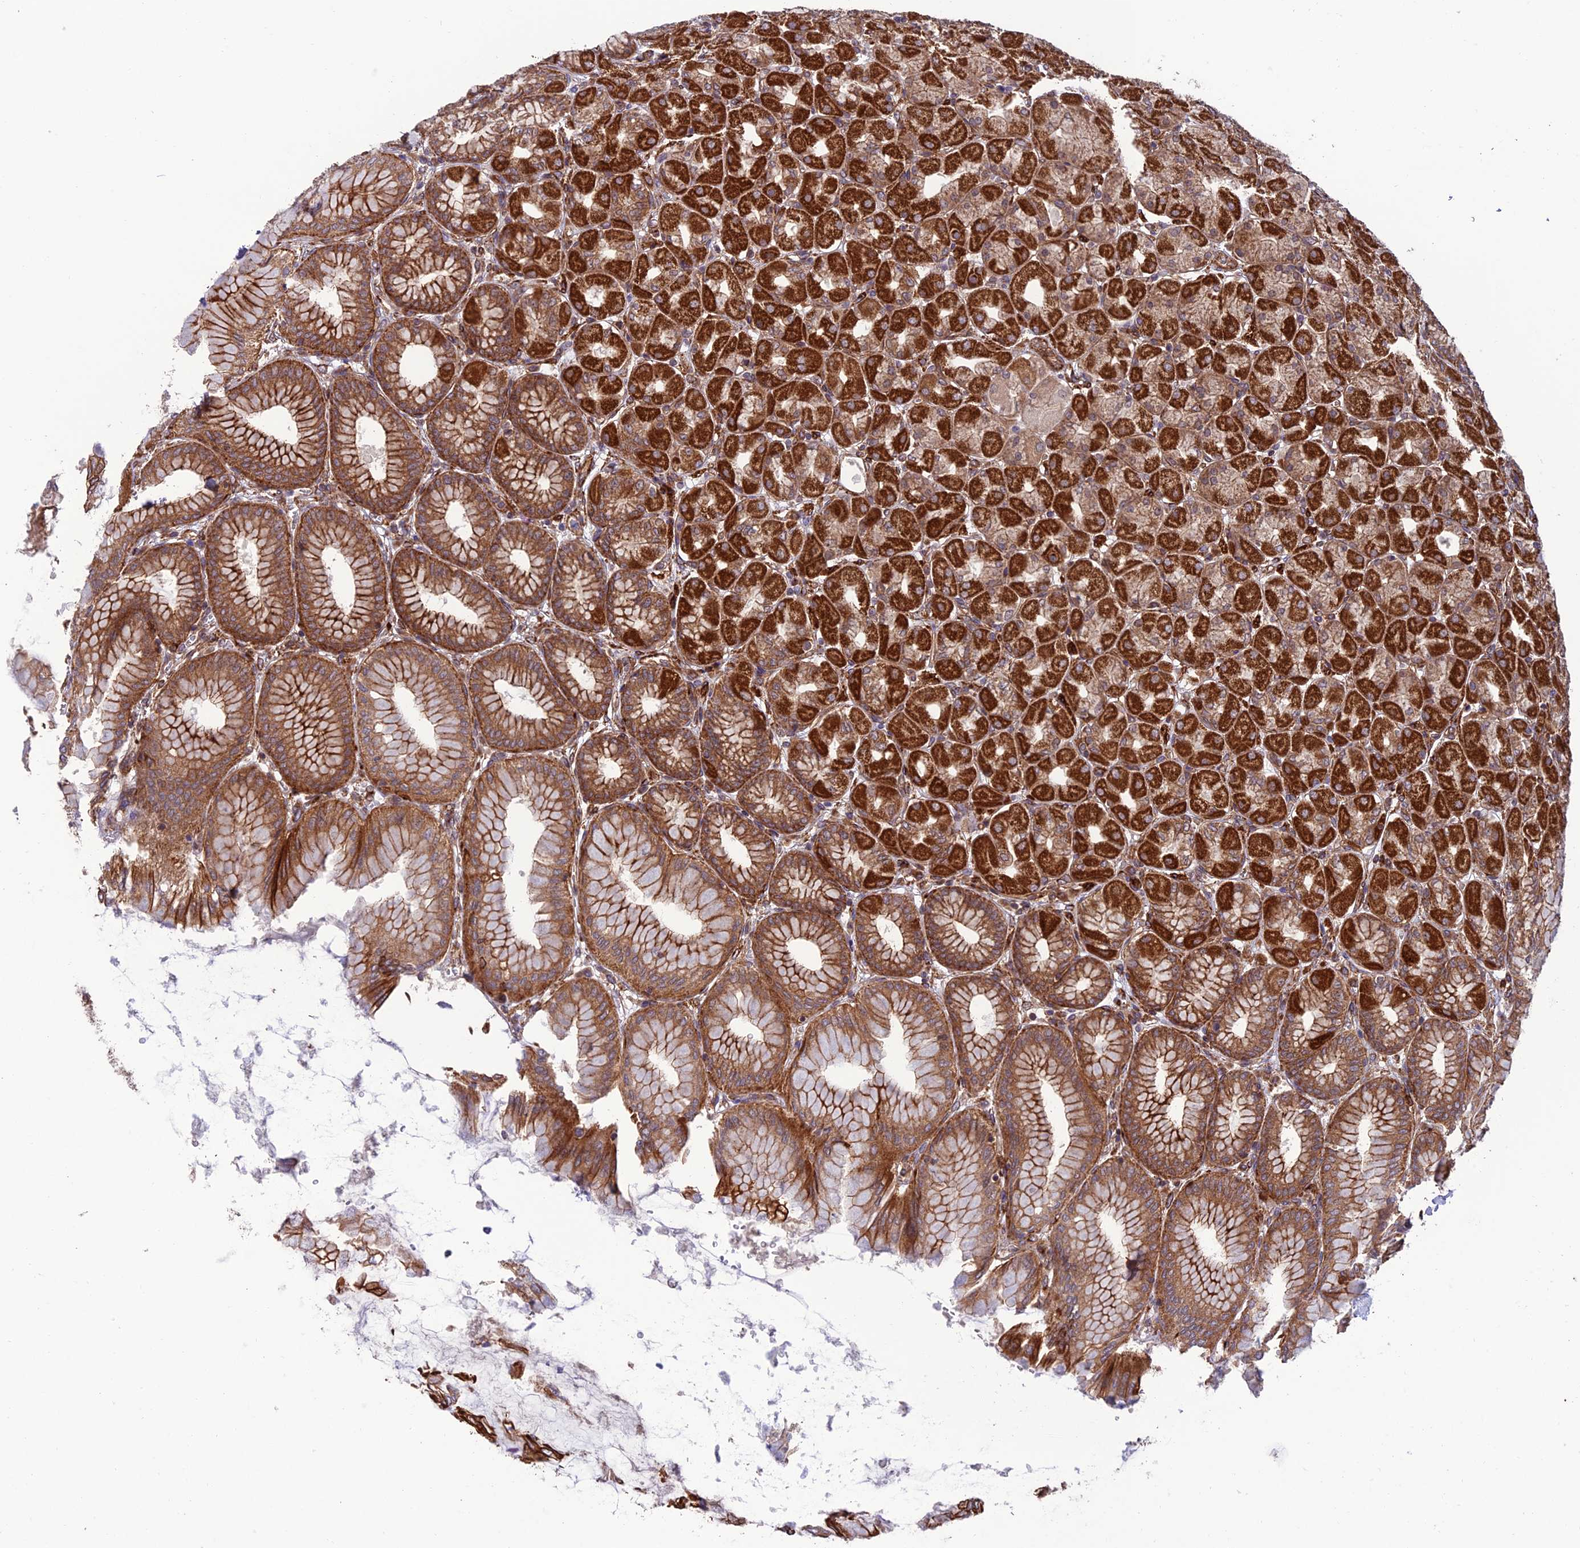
{"staining": {"intensity": "strong", "quantity": ">75%", "location": "cytoplasmic/membranous"}, "tissue": "stomach", "cell_type": "Glandular cells", "image_type": "normal", "snomed": [{"axis": "morphology", "description": "Normal tissue, NOS"}, {"axis": "topography", "description": "Stomach, upper"}], "caption": "Protein staining reveals strong cytoplasmic/membranous expression in approximately >75% of glandular cells in normal stomach.", "gene": "TNIP3", "patient": {"sex": "female", "age": 56}}